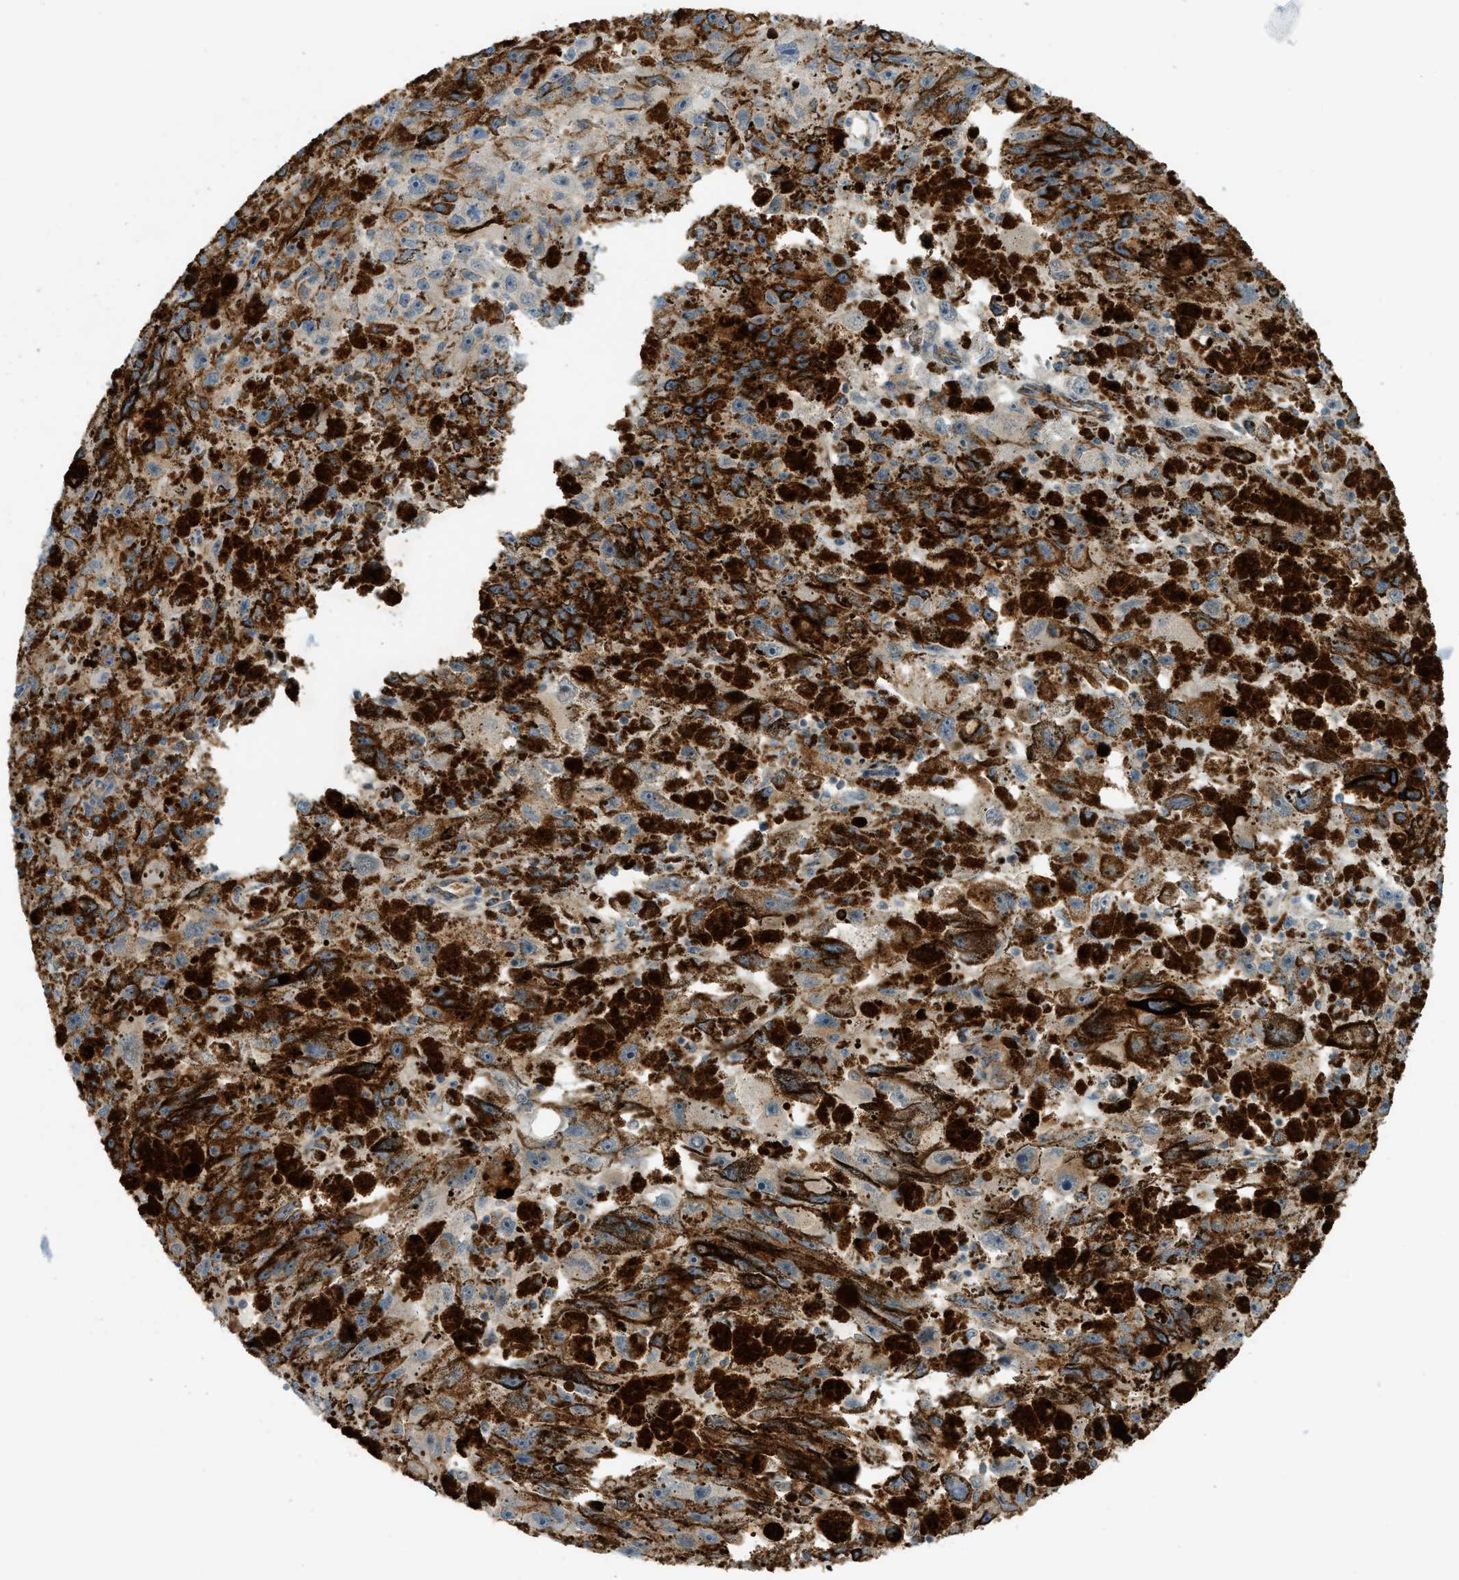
{"staining": {"intensity": "weak", "quantity": "<25%", "location": "cytoplasmic/membranous"}, "tissue": "melanoma", "cell_type": "Tumor cells", "image_type": "cancer", "snomed": [{"axis": "morphology", "description": "Malignant melanoma, NOS"}, {"axis": "topography", "description": "Skin"}], "caption": "A micrograph of melanoma stained for a protein shows no brown staining in tumor cells.", "gene": "GRK6", "patient": {"sex": "female", "age": 104}}